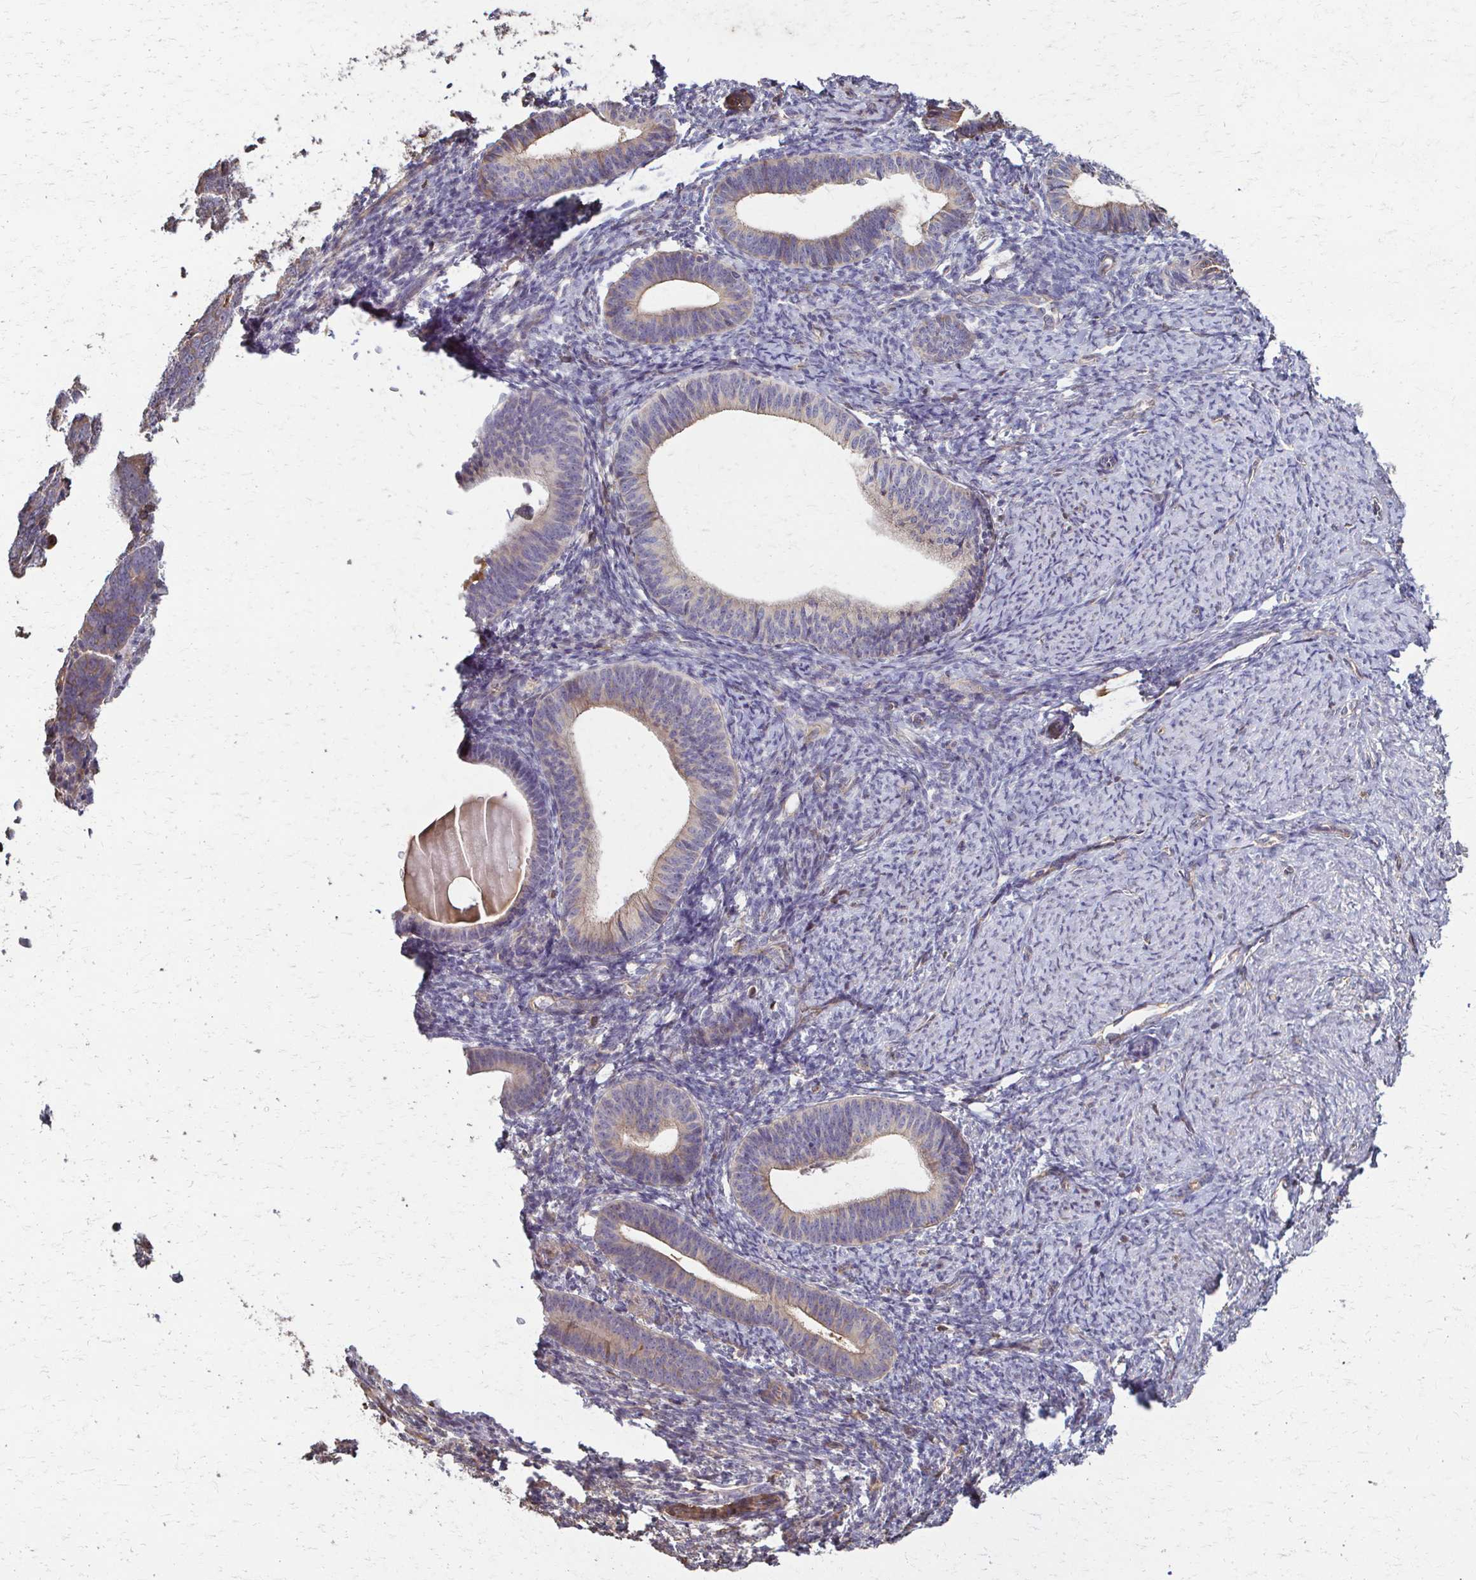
{"staining": {"intensity": "weak", "quantity": ">75%", "location": "cytoplasmic/membranous"}, "tissue": "endometrial cancer", "cell_type": "Tumor cells", "image_type": "cancer", "snomed": [{"axis": "morphology", "description": "Adenocarcinoma, NOS"}, {"axis": "topography", "description": "Endometrium"}], "caption": "Weak cytoplasmic/membranous staining is seen in about >75% of tumor cells in endometrial cancer (adenocarcinoma).", "gene": "IL18BP", "patient": {"sex": "female", "age": 82}}